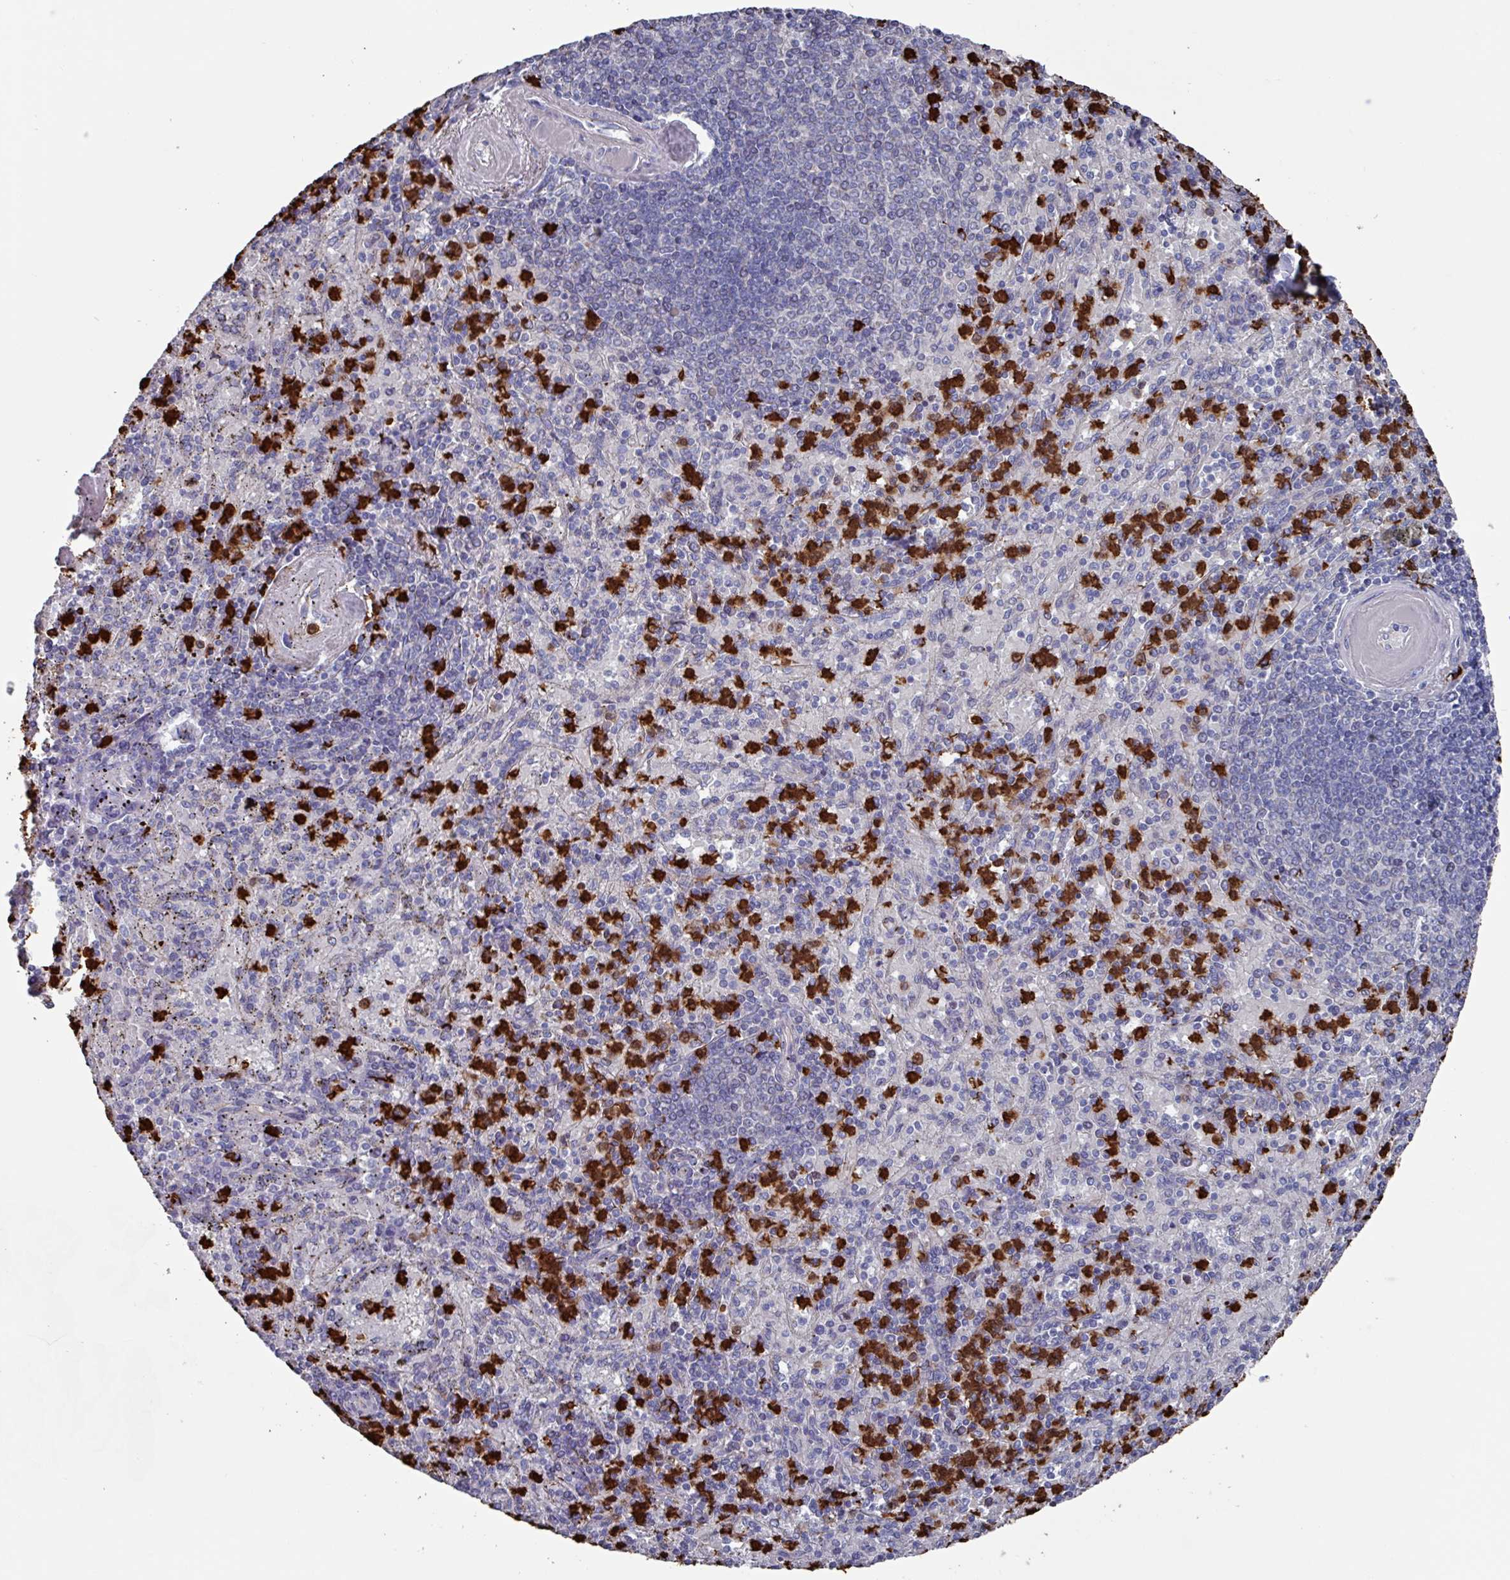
{"staining": {"intensity": "strong", "quantity": "25%-75%", "location": "cytoplasmic/membranous"}, "tissue": "spleen", "cell_type": "Cells in red pulp", "image_type": "normal", "snomed": [{"axis": "morphology", "description": "Normal tissue, NOS"}, {"axis": "topography", "description": "Spleen"}], "caption": "The photomicrograph demonstrates immunohistochemical staining of unremarkable spleen. There is strong cytoplasmic/membranous expression is seen in approximately 25%-75% of cells in red pulp.", "gene": "UQCC2", "patient": {"sex": "male", "age": 82}}